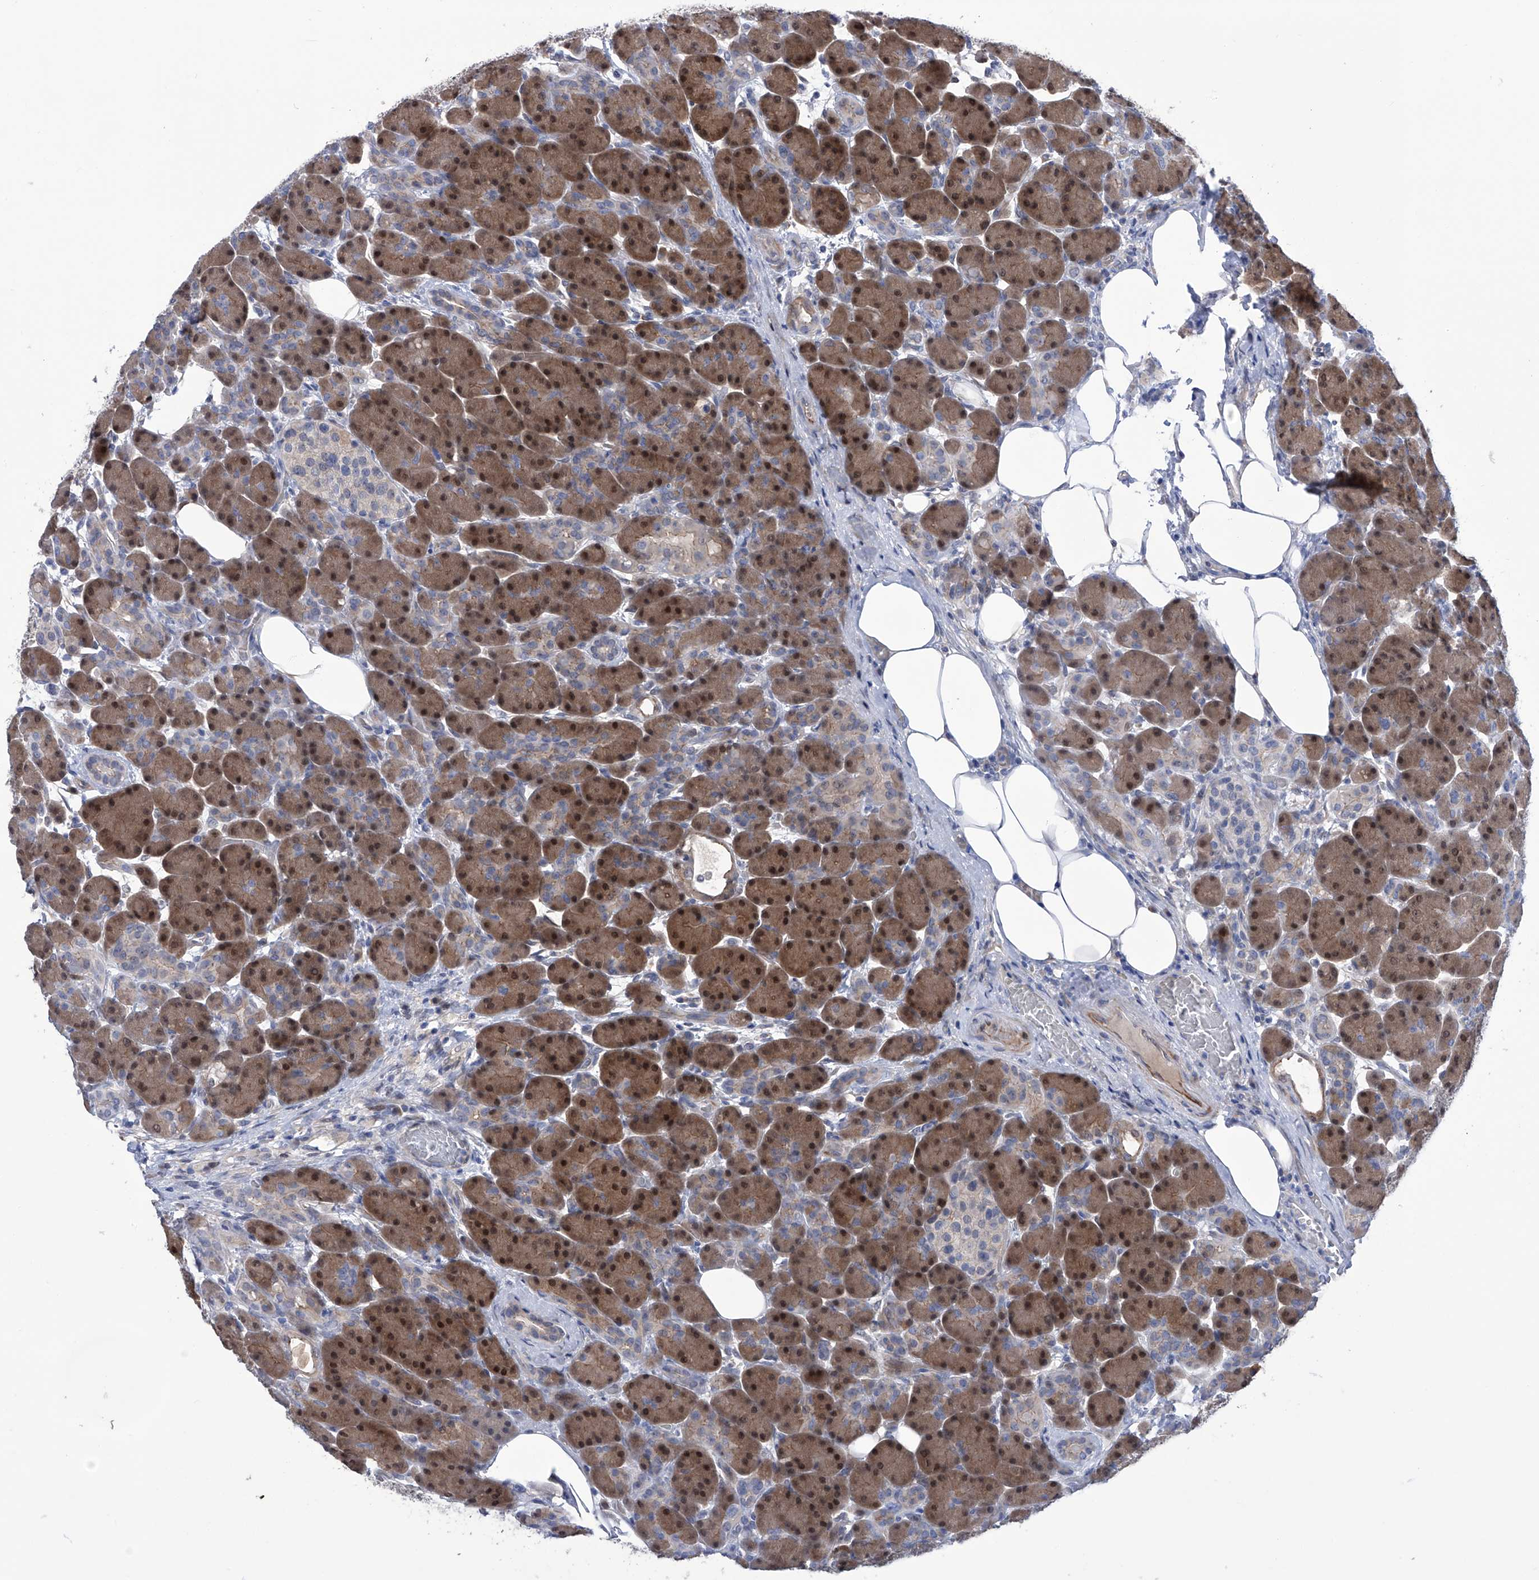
{"staining": {"intensity": "strong", "quantity": ">75%", "location": "cytoplasmic/membranous,nuclear"}, "tissue": "pancreas", "cell_type": "Exocrine glandular cells", "image_type": "normal", "snomed": [{"axis": "morphology", "description": "Normal tissue, NOS"}, {"axis": "topography", "description": "Pancreas"}], "caption": "DAB immunohistochemical staining of benign human pancreas reveals strong cytoplasmic/membranous,nuclear protein positivity in about >75% of exocrine glandular cells.", "gene": "PGM3", "patient": {"sex": "male", "age": 63}}